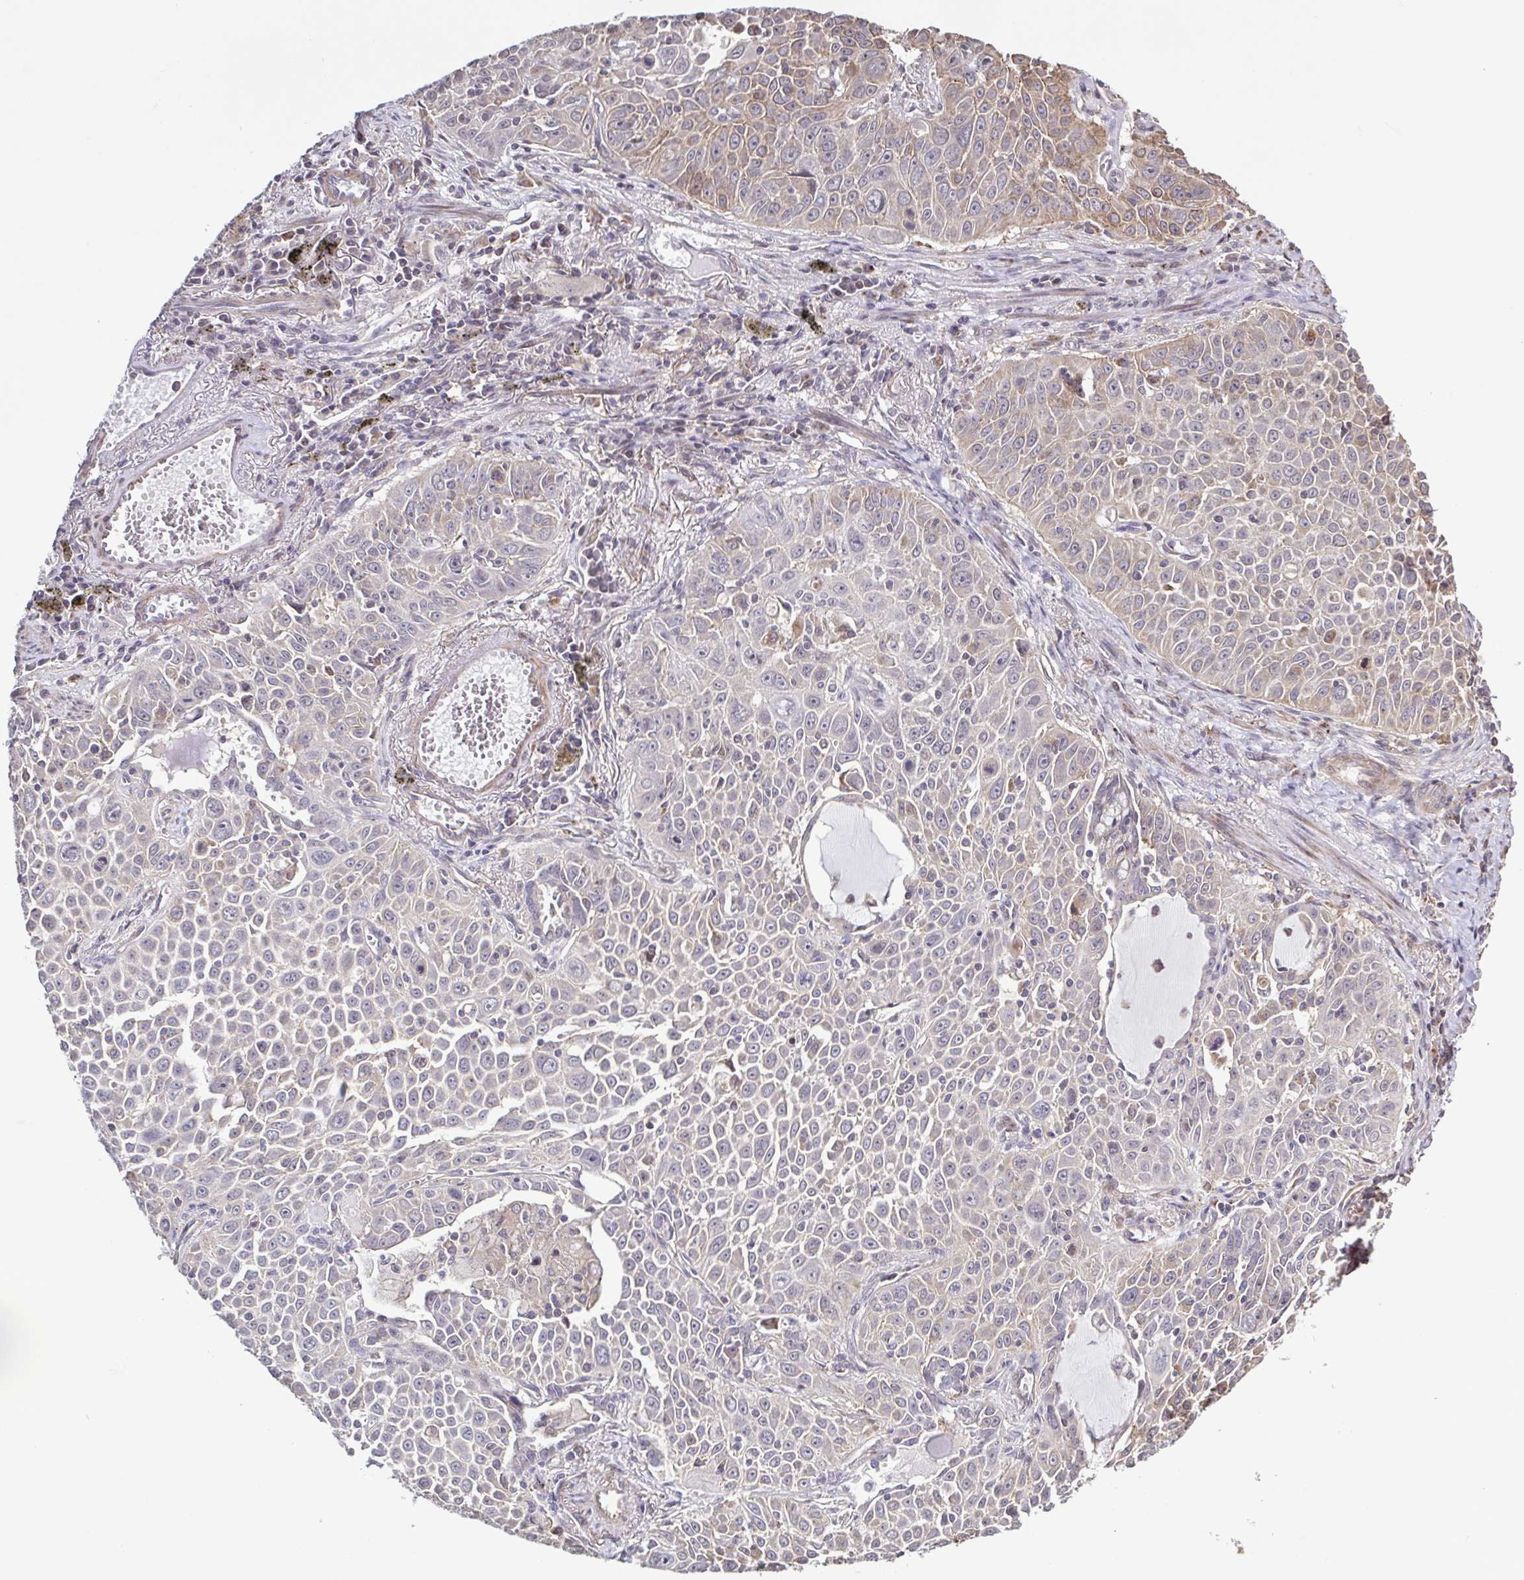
{"staining": {"intensity": "negative", "quantity": "none", "location": "none"}, "tissue": "lung cancer", "cell_type": "Tumor cells", "image_type": "cancer", "snomed": [{"axis": "morphology", "description": "Squamous cell carcinoma, NOS"}, {"axis": "morphology", "description": "Squamous cell carcinoma, metastatic, NOS"}, {"axis": "topography", "description": "Lymph node"}, {"axis": "topography", "description": "Lung"}], "caption": "This is a image of immunohistochemistry staining of lung cancer (metastatic squamous cell carcinoma), which shows no expression in tumor cells. (Brightfield microscopy of DAB (3,3'-diaminobenzidine) IHC at high magnification).", "gene": "ZNF200", "patient": {"sex": "female", "age": 62}}